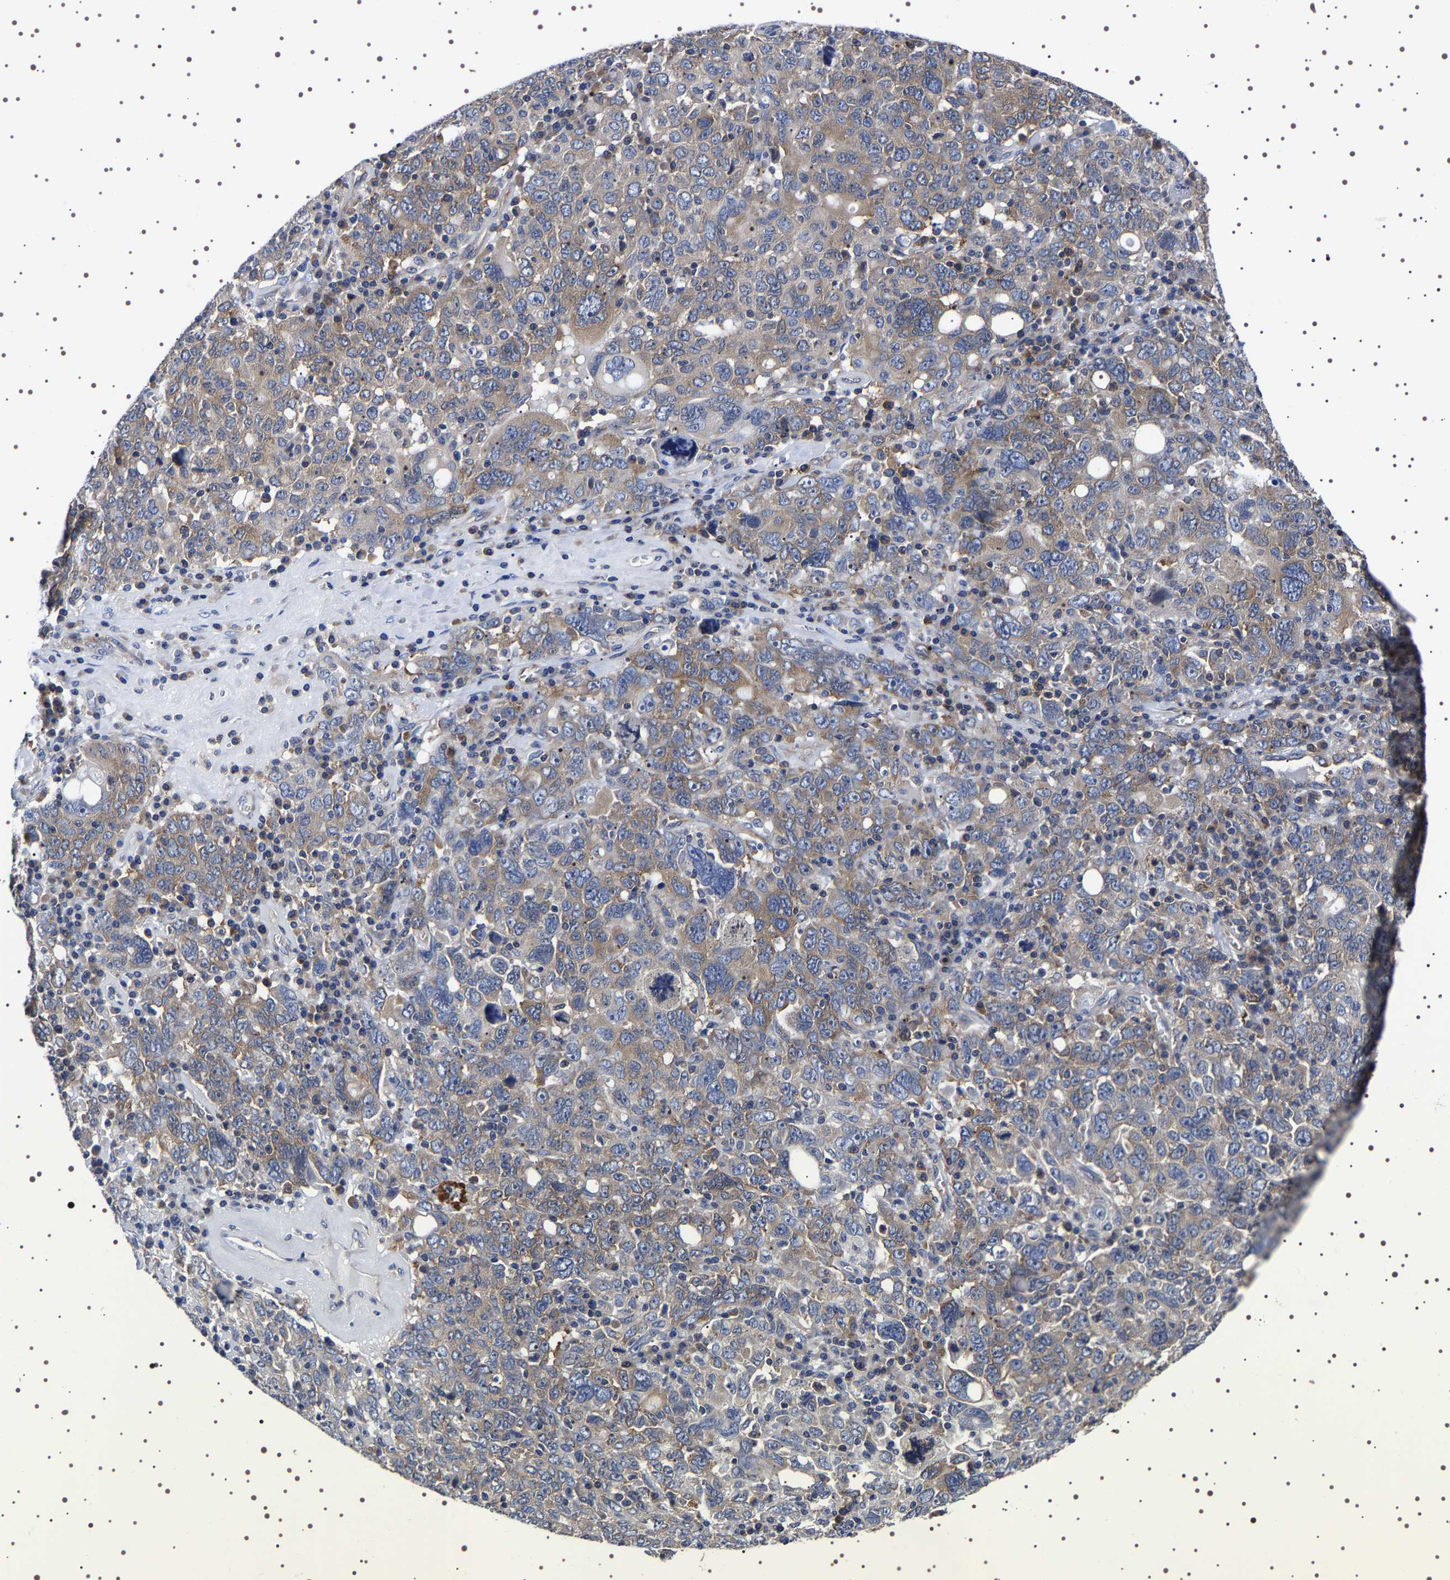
{"staining": {"intensity": "weak", "quantity": ">75%", "location": "cytoplasmic/membranous"}, "tissue": "ovarian cancer", "cell_type": "Tumor cells", "image_type": "cancer", "snomed": [{"axis": "morphology", "description": "Carcinoma, endometroid"}, {"axis": "topography", "description": "Ovary"}], "caption": "A high-resolution photomicrograph shows immunohistochemistry (IHC) staining of ovarian cancer (endometroid carcinoma), which displays weak cytoplasmic/membranous positivity in about >75% of tumor cells.", "gene": "DARS1", "patient": {"sex": "female", "age": 62}}